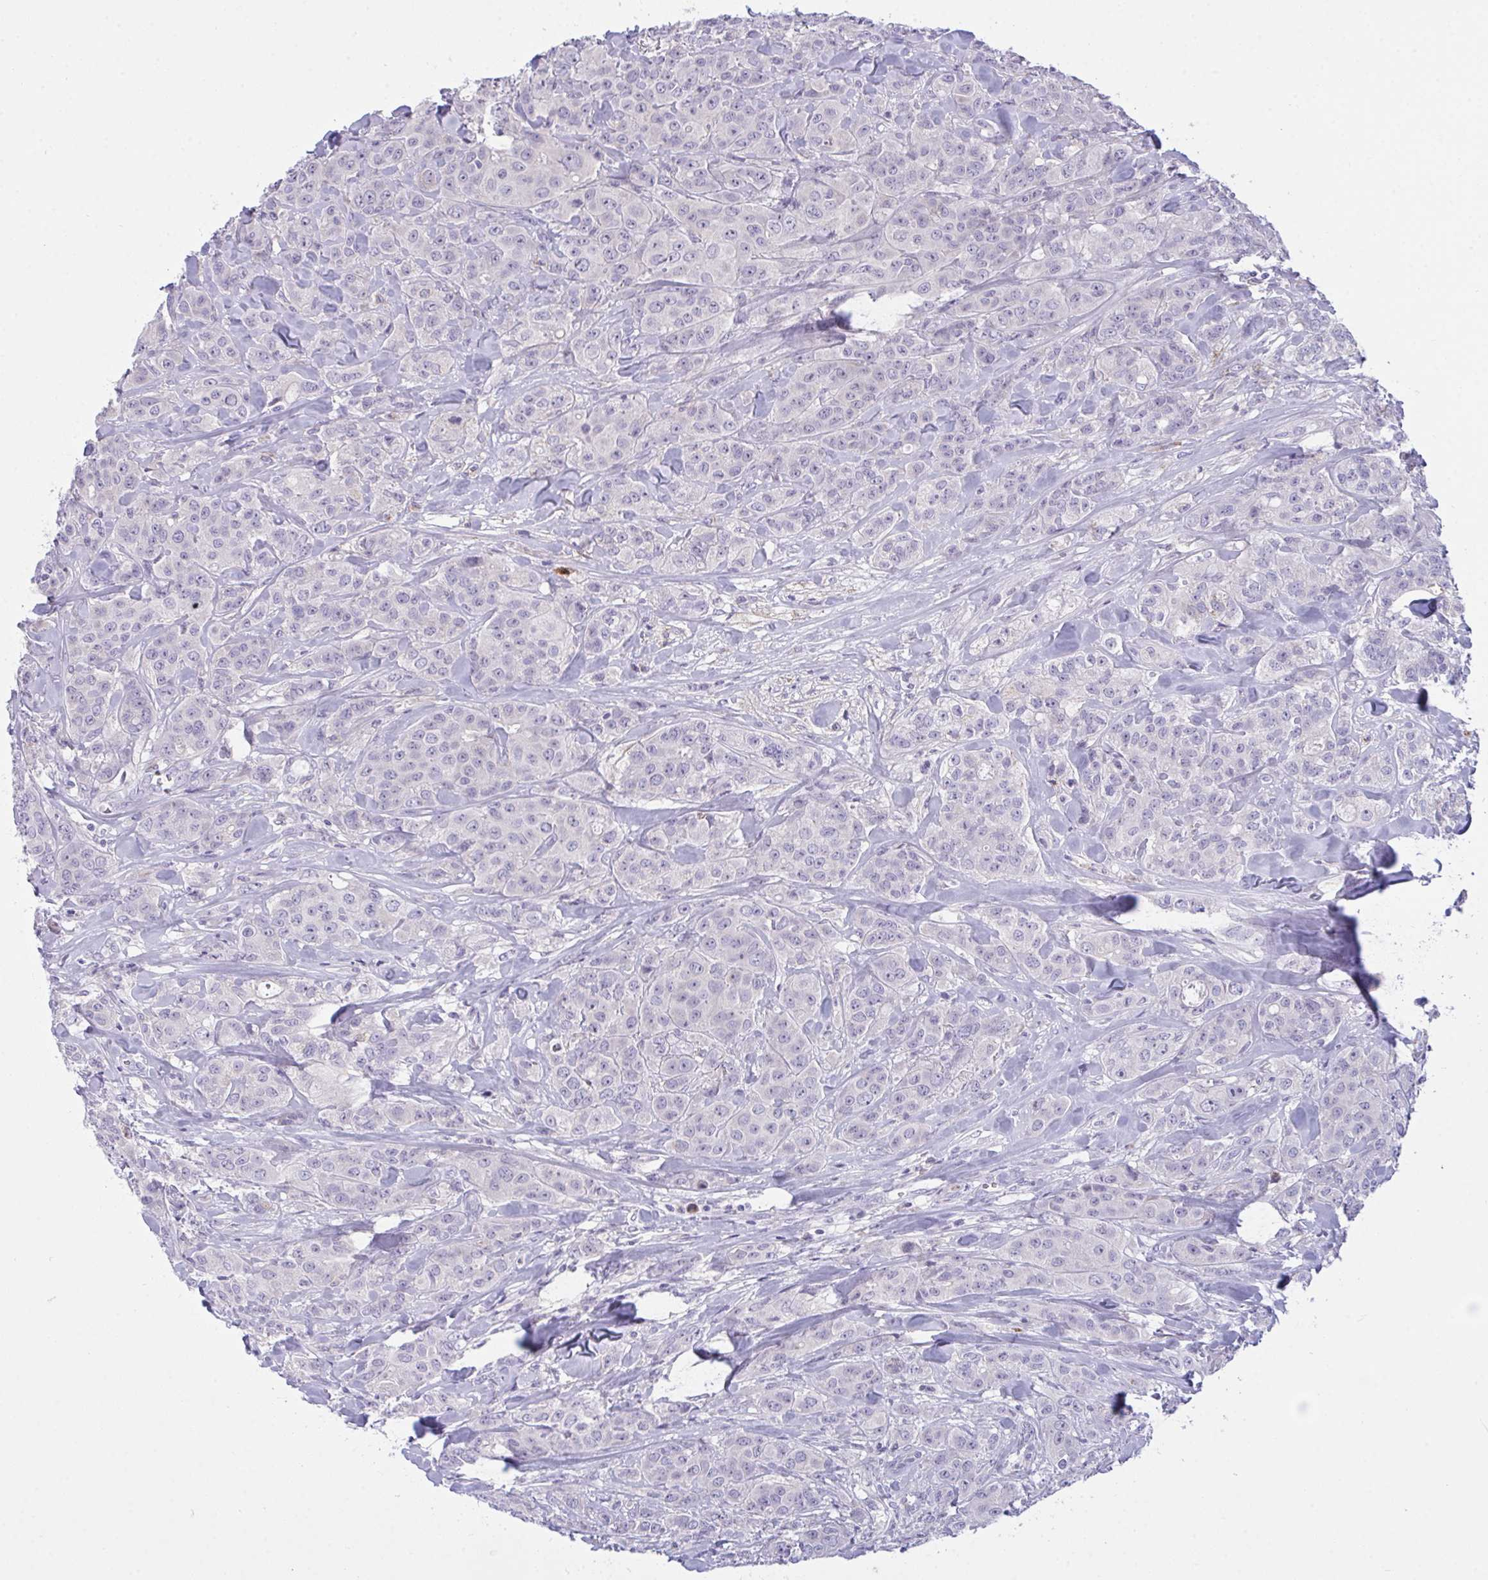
{"staining": {"intensity": "negative", "quantity": "none", "location": "none"}, "tissue": "breast cancer", "cell_type": "Tumor cells", "image_type": "cancer", "snomed": [{"axis": "morphology", "description": "Normal tissue, NOS"}, {"axis": "morphology", "description": "Duct carcinoma"}, {"axis": "topography", "description": "Breast"}], "caption": "Photomicrograph shows no significant protein staining in tumor cells of breast cancer (invasive ductal carcinoma). (Brightfield microscopy of DAB immunohistochemistry (IHC) at high magnification).", "gene": "SEMA6B", "patient": {"sex": "female", "age": 43}}